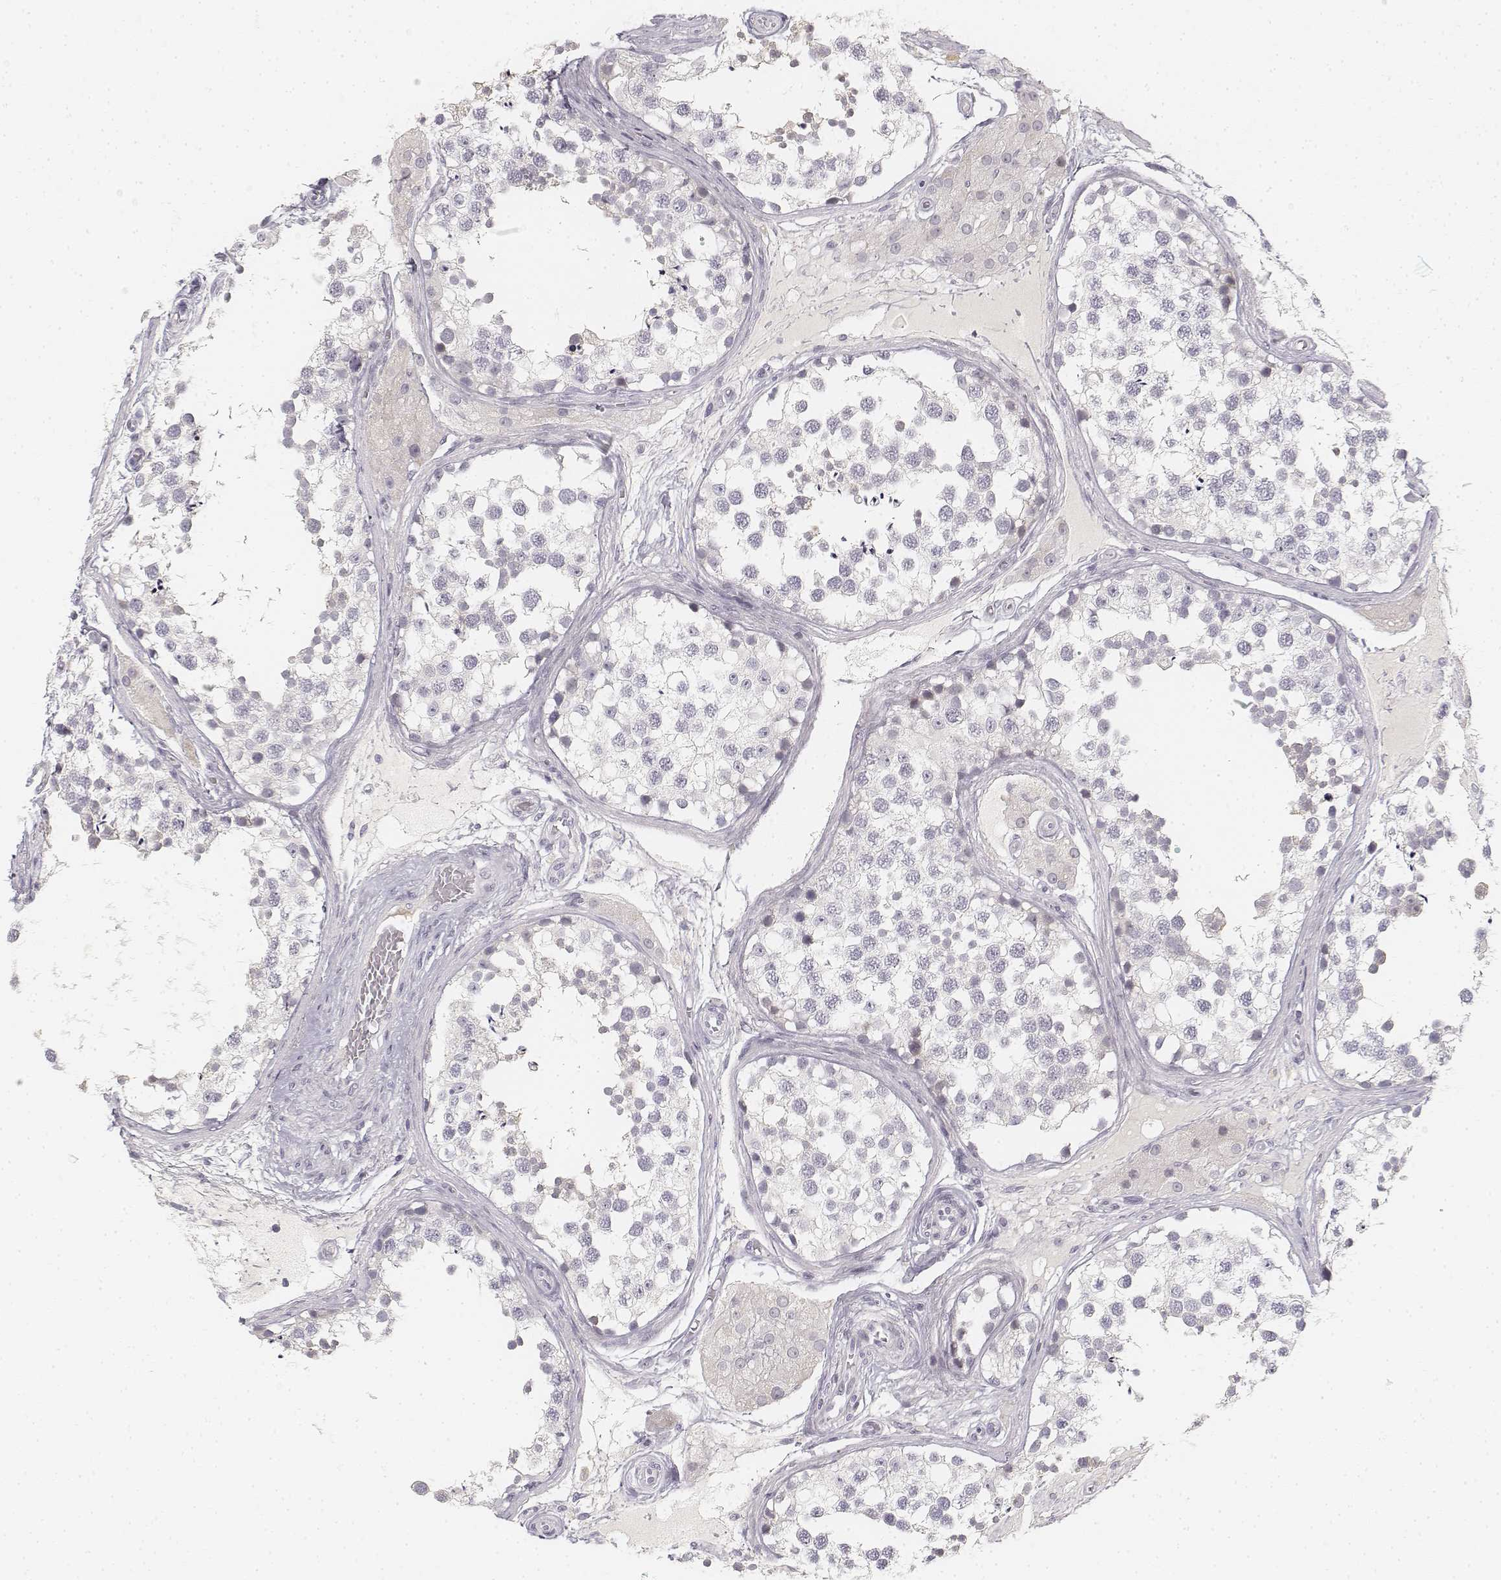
{"staining": {"intensity": "negative", "quantity": "none", "location": "none"}, "tissue": "testis", "cell_type": "Cells in seminiferous ducts", "image_type": "normal", "snomed": [{"axis": "morphology", "description": "Normal tissue, NOS"}, {"axis": "morphology", "description": "Seminoma, NOS"}, {"axis": "topography", "description": "Testis"}], "caption": "This is an immunohistochemistry (IHC) photomicrograph of benign testis. There is no positivity in cells in seminiferous ducts.", "gene": "DSG4", "patient": {"sex": "male", "age": 65}}